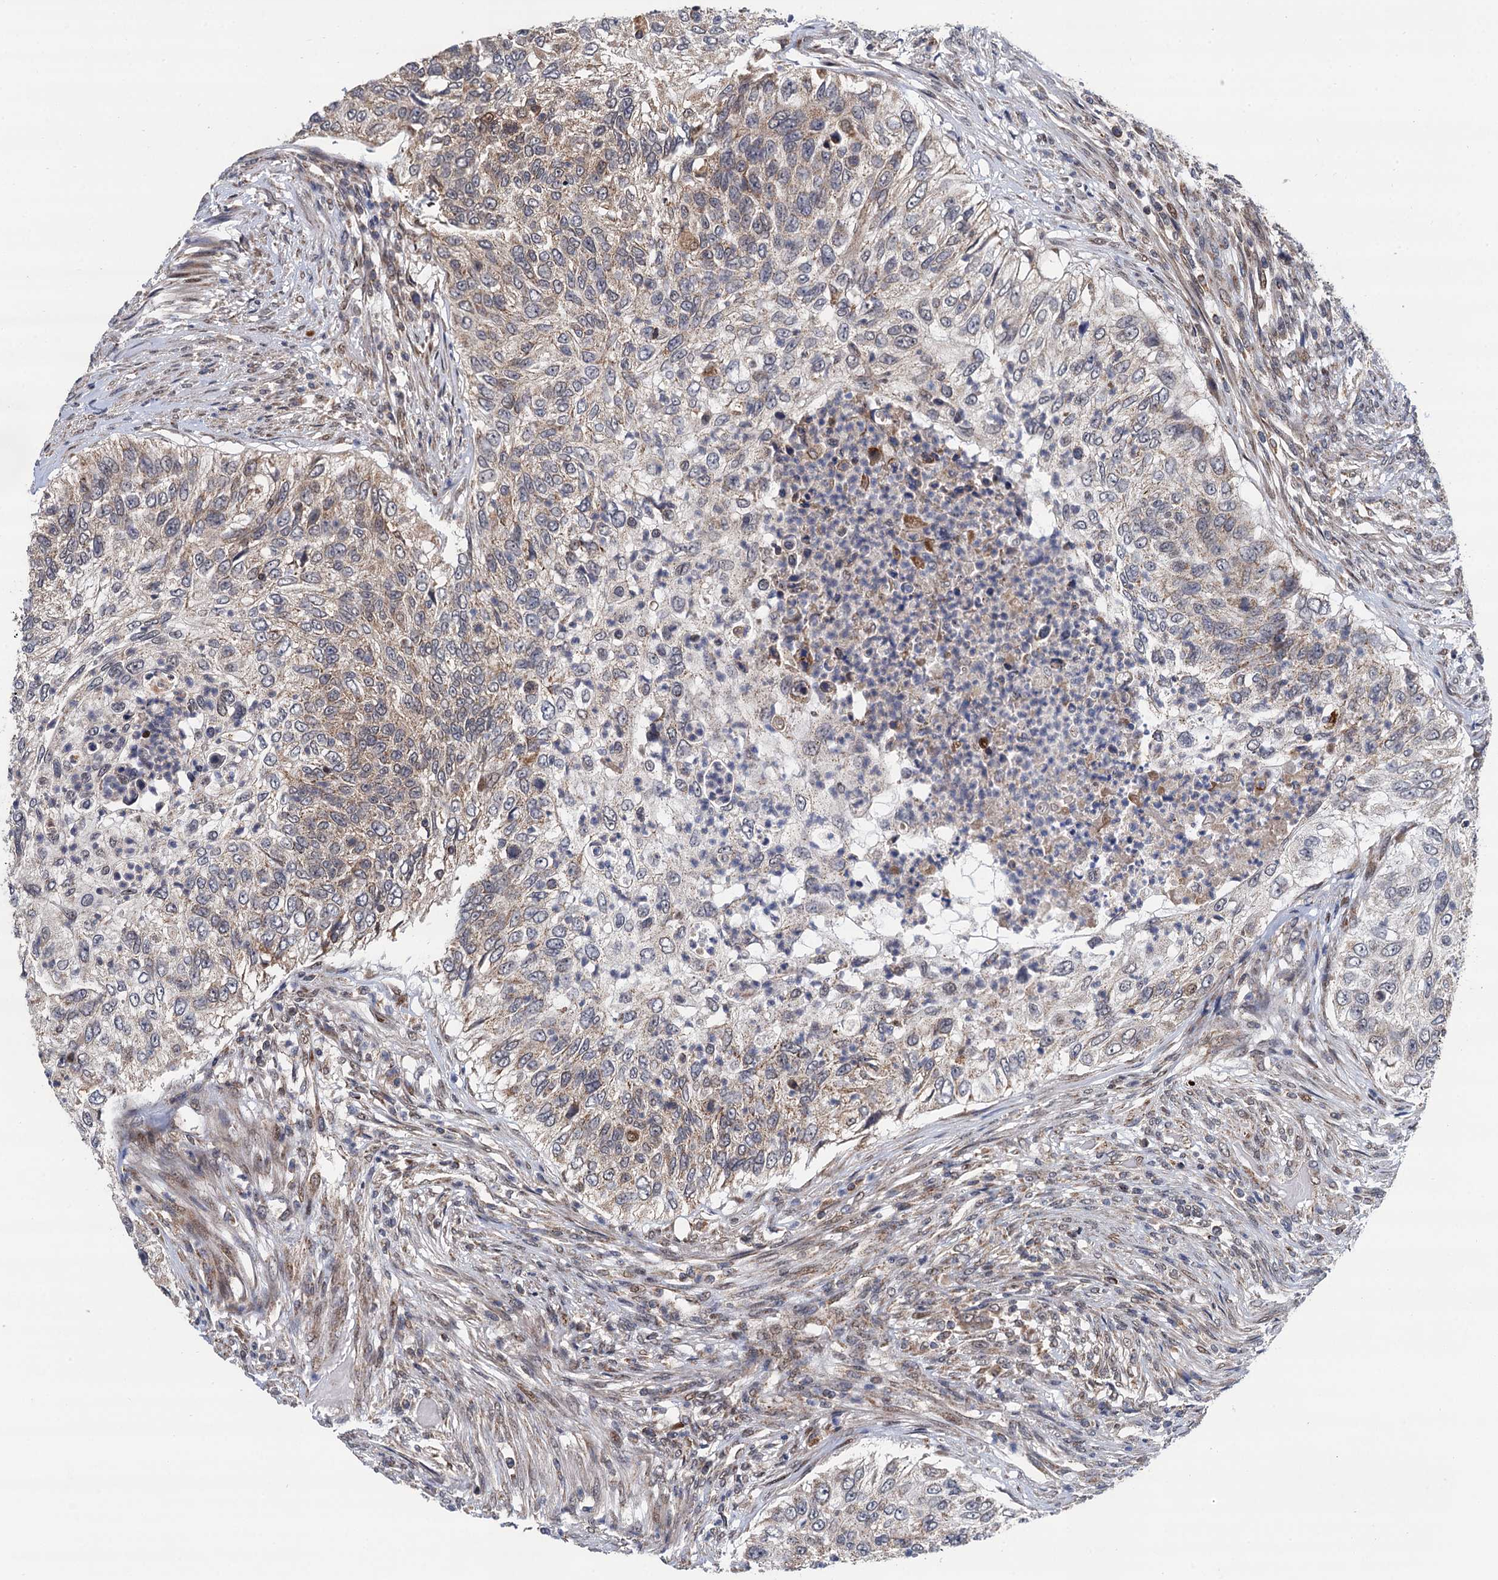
{"staining": {"intensity": "weak", "quantity": "25%-75%", "location": "cytoplasmic/membranous"}, "tissue": "urothelial cancer", "cell_type": "Tumor cells", "image_type": "cancer", "snomed": [{"axis": "morphology", "description": "Urothelial carcinoma, High grade"}, {"axis": "topography", "description": "Urinary bladder"}], "caption": "Immunohistochemical staining of human urothelial cancer demonstrates low levels of weak cytoplasmic/membranous protein expression in approximately 25%-75% of tumor cells.", "gene": "CMPK2", "patient": {"sex": "female", "age": 60}}